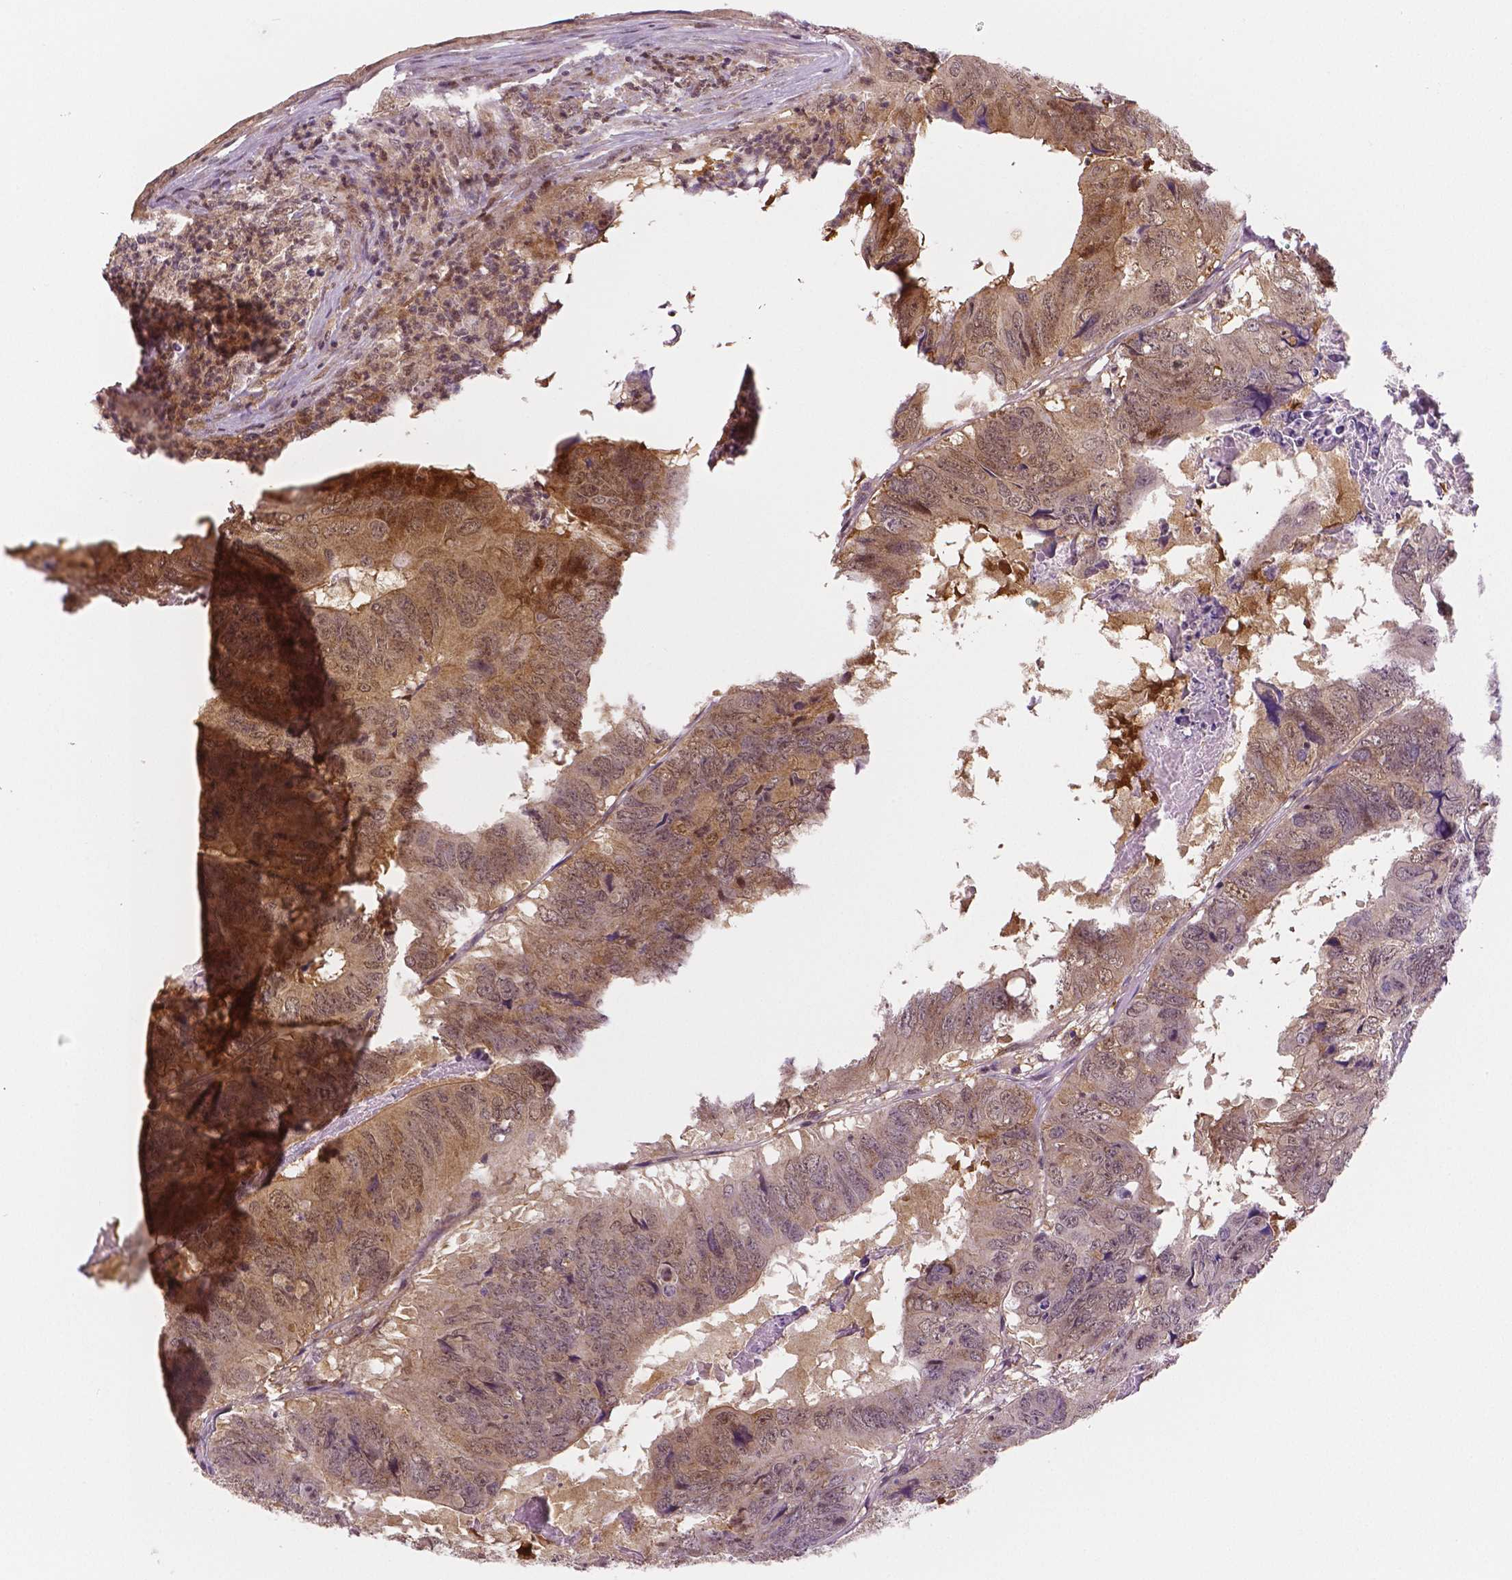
{"staining": {"intensity": "moderate", "quantity": ">75%", "location": "cytoplasmic/membranous,nuclear"}, "tissue": "colorectal cancer", "cell_type": "Tumor cells", "image_type": "cancer", "snomed": [{"axis": "morphology", "description": "Adenocarcinoma, NOS"}, {"axis": "topography", "description": "Colon"}], "caption": "Immunohistochemistry (IHC) staining of colorectal cancer (adenocarcinoma), which reveals medium levels of moderate cytoplasmic/membranous and nuclear staining in approximately >75% of tumor cells indicating moderate cytoplasmic/membranous and nuclear protein positivity. The staining was performed using DAB (brown) for protein detection and nuclei were counterstained in hematoxylin (blue).", "gene": "STAT3", "patient": {"sex": "male", "age": 79}}